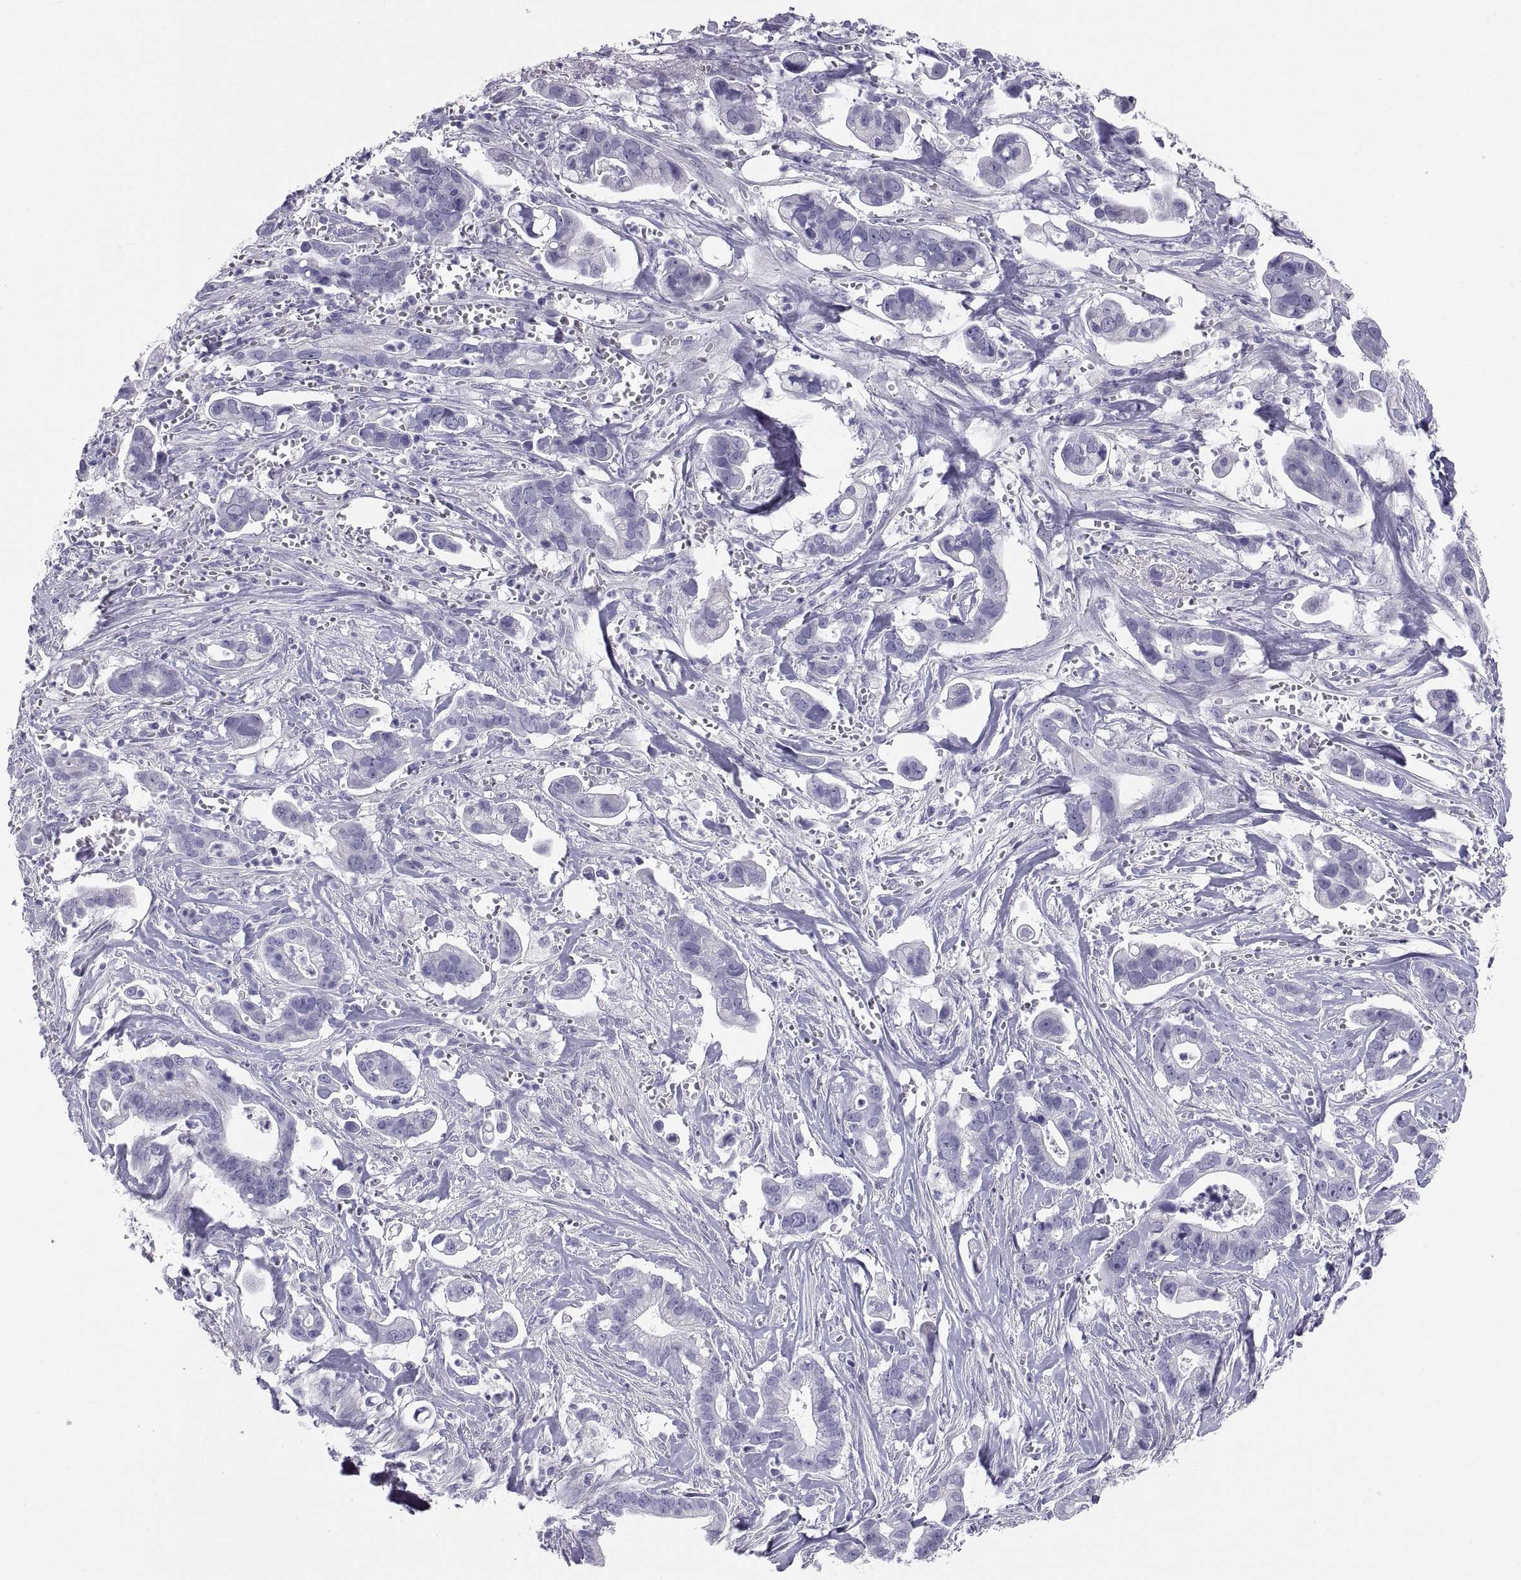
{"staining": {"intensity": "moderate", "quantity": "<25%", "location": "cytoplasmic/membranous"}, "tissue": "pancreatic cancer", "cell_type": "Tumor cells", "image_type": "cancer", "snomed": [{"axis": "morphology", "description": "Adenocarcinoma, NOS"}, {"axis": "topography", "description": "Pancreas"}], "caption": "Immunohistochemical staining of pancreatic cancer shows low levels of moderate cytoplasmic/membranous protein staining in about <25% of tumor cells. (DAB (3,3'-diaminobenzidine) IHC, brown staining for protein, blue staining for nuclei).", "gene": "FAM170A", "patient": {"sex": "male", "age": 61}}